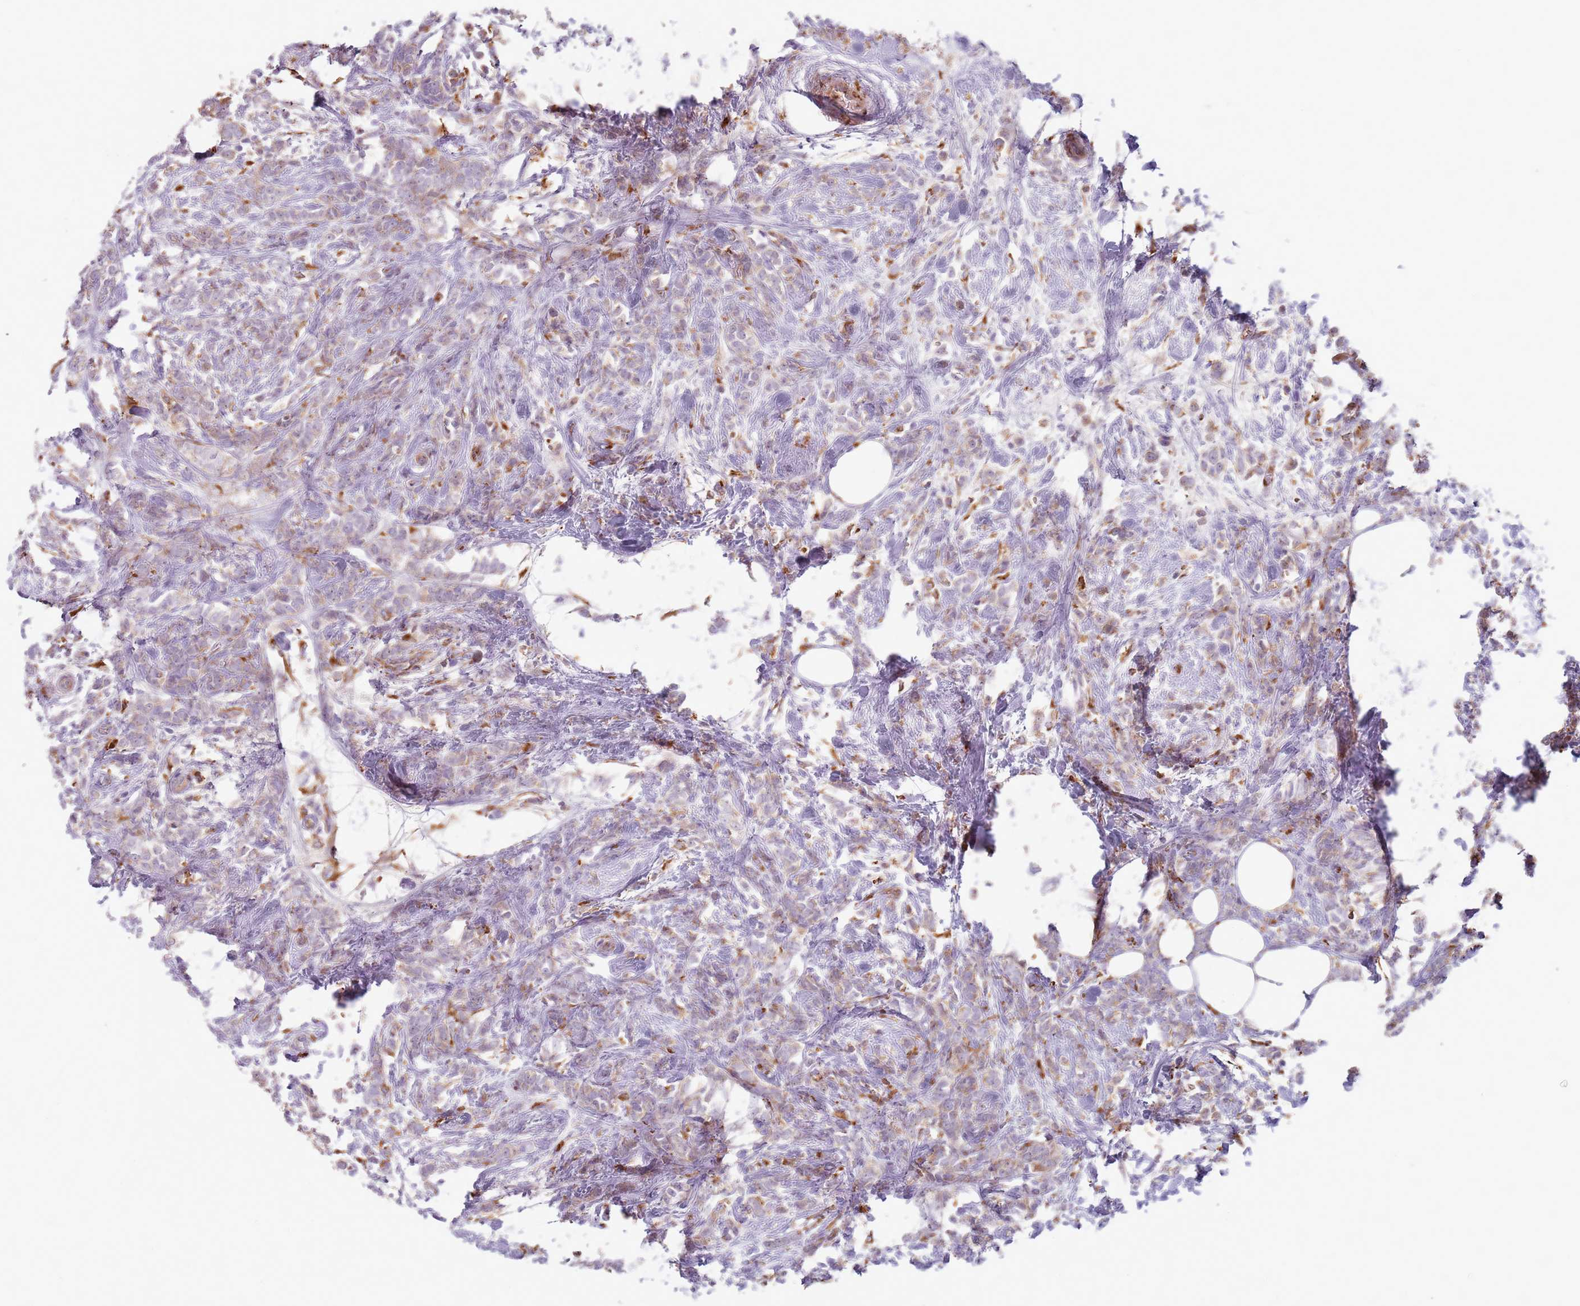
{"staining": {"intensity": "strong", "quantity": "25%-75%", "location": "cytoplasmic/membranous"}, "tissue": "breast cancer", "cell_type": "Tumor cells", "image_type": "cancer", "snomed": [{"axis": "morphology", "description": "Lobular carcinoma"}, {"axis": "topography", "description": "Breast"}], "caption": "An immunohistochemistry micrograph of neoplastic tissue is shown. Protein staining in brown shows strong cytoplasmic/membranous positivity in breast cancer within tumor cells.", "gene": "COLGALT1", "patient": {"sex": "female", "age": 58}}